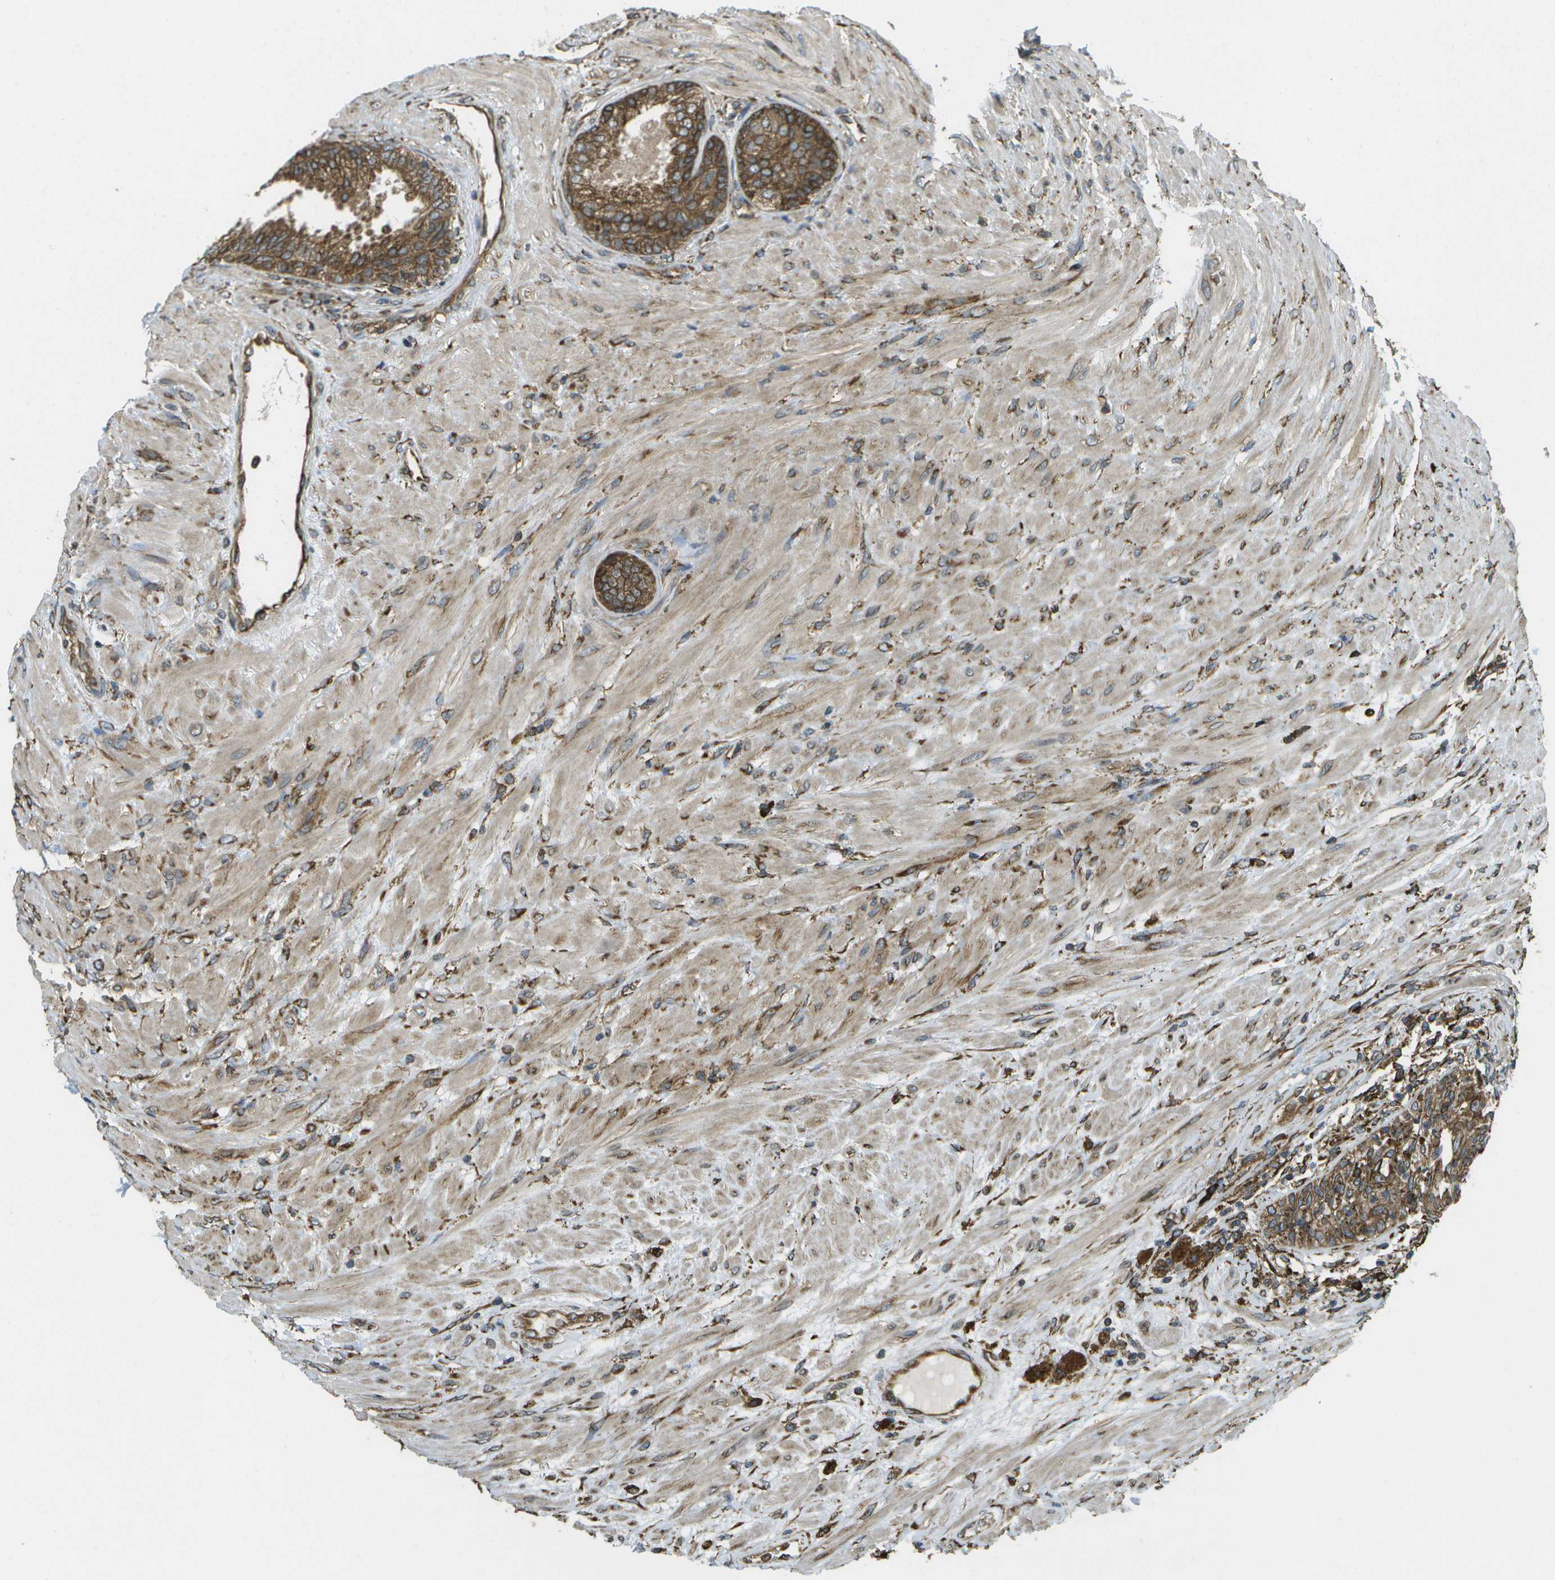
{"staining": {"intensity": "strong", "quantity": ">75%", "location": "cytoplasmic/membranous"}, "tissue": "prostate", "cell_type": "Glandular cells", "image_type": "normal", "snomed": [{"axis": "morphology", "description": "Normal tissue, NOS"}, {"axis": "topography", "description": "Prostate"}], "caption": "Immunohistochemical staining of normal human prostate exhibits >75% levels of strong cytoplasmic/membranous protein positivity in about >75% of glandular cells. Ihc stains the protein in brown and the nuclei are stained blue.", "gene": "PDIA4", "patient": {"sex": "male", "age": 76}}